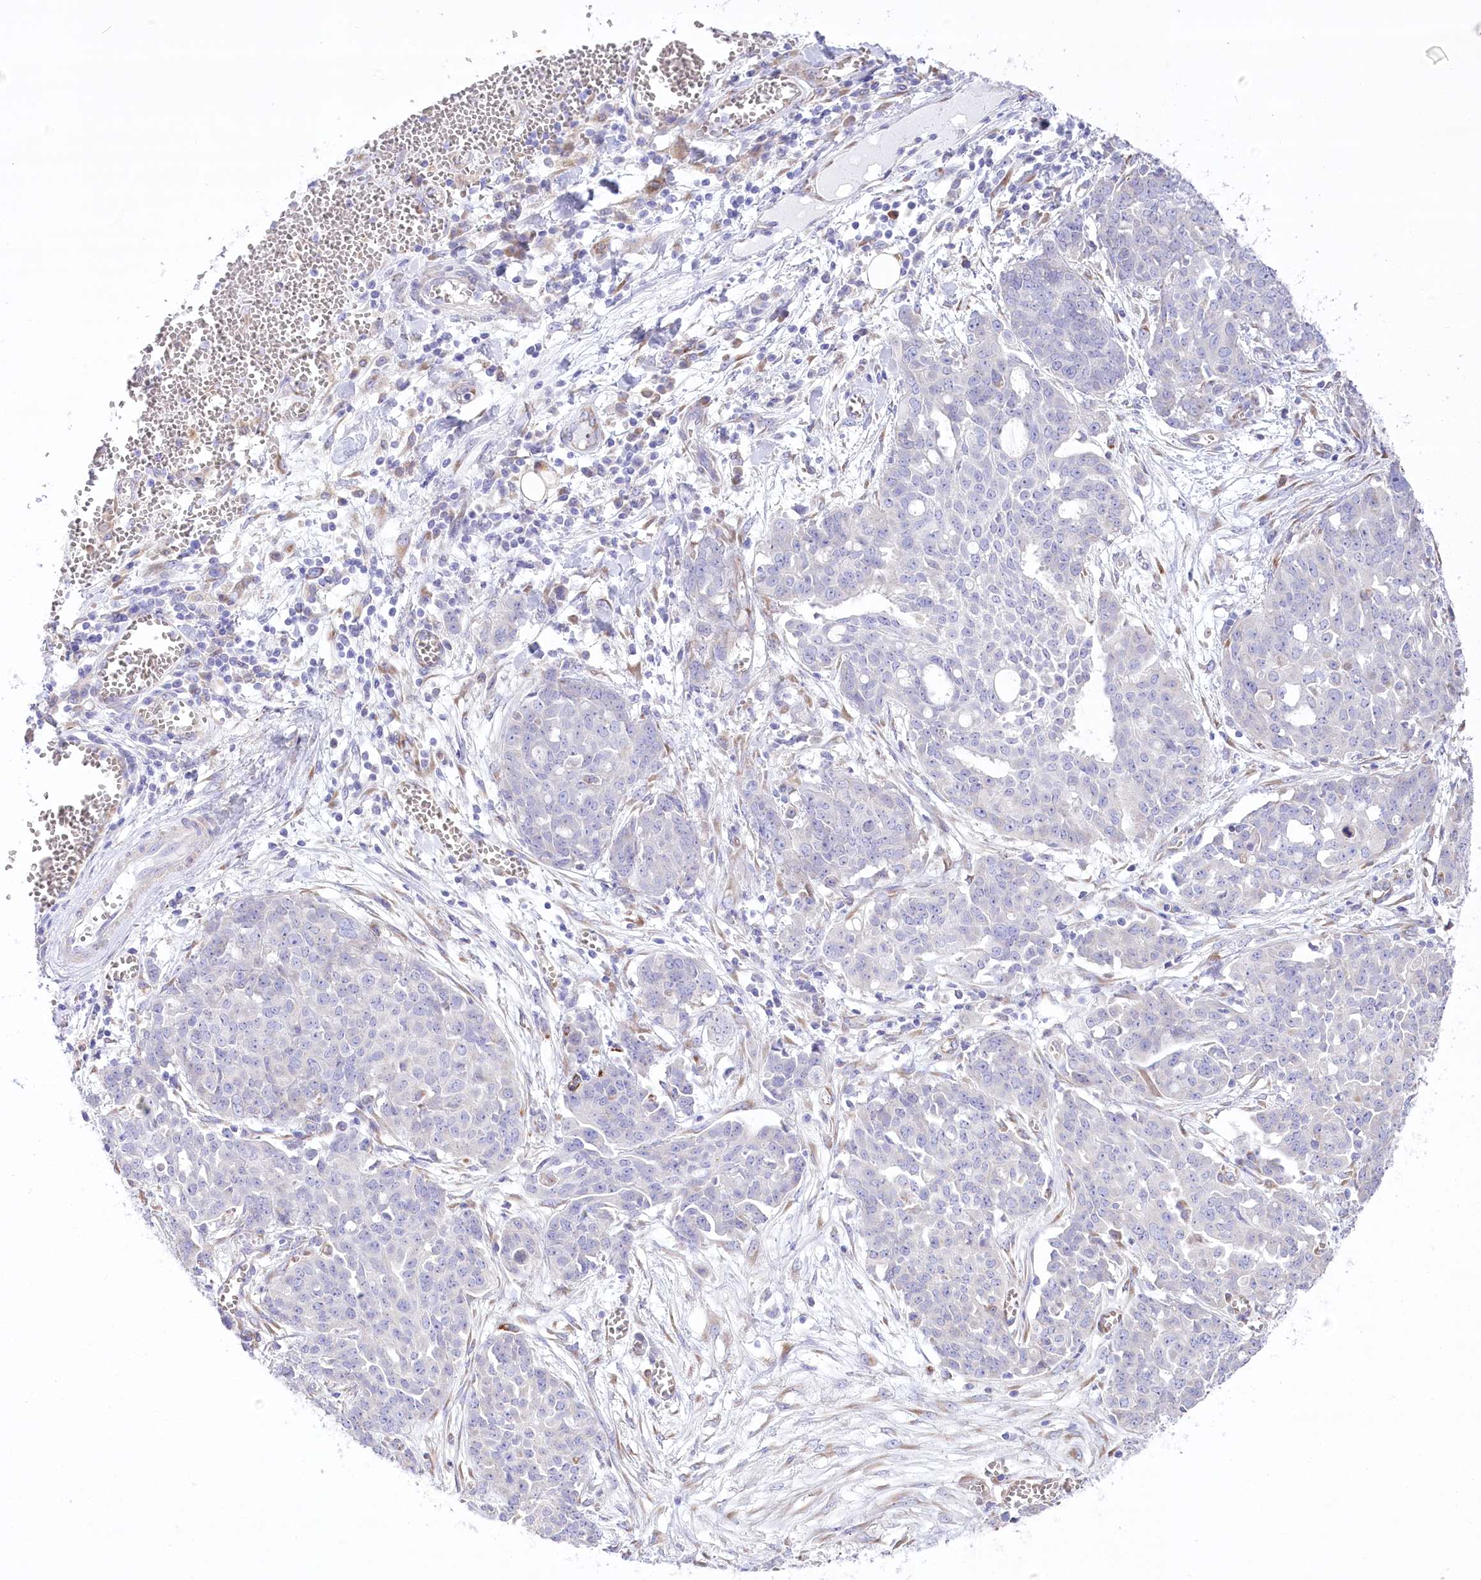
{"staining": {"intensity": "negative", "quantity": "none", "location": "none"}, "tissue": "ovarian cancer", "cell_type": "Tumor cells", "image_type": "cancer", "snomed": [{"axis": "morphology", "description": "Cystadenocarcinoma, serous, NOS"}, {"axis": "topography", "description": "Soft tissue"}, {"axis": "topography", "description": "Ovary"}], "caption": "There is no significant staining in tumor cells of ovarian cancer (serous cystadenocarcinoma).", "gene": "STT3B", "patient": {"sex": "female", "age": 57}}